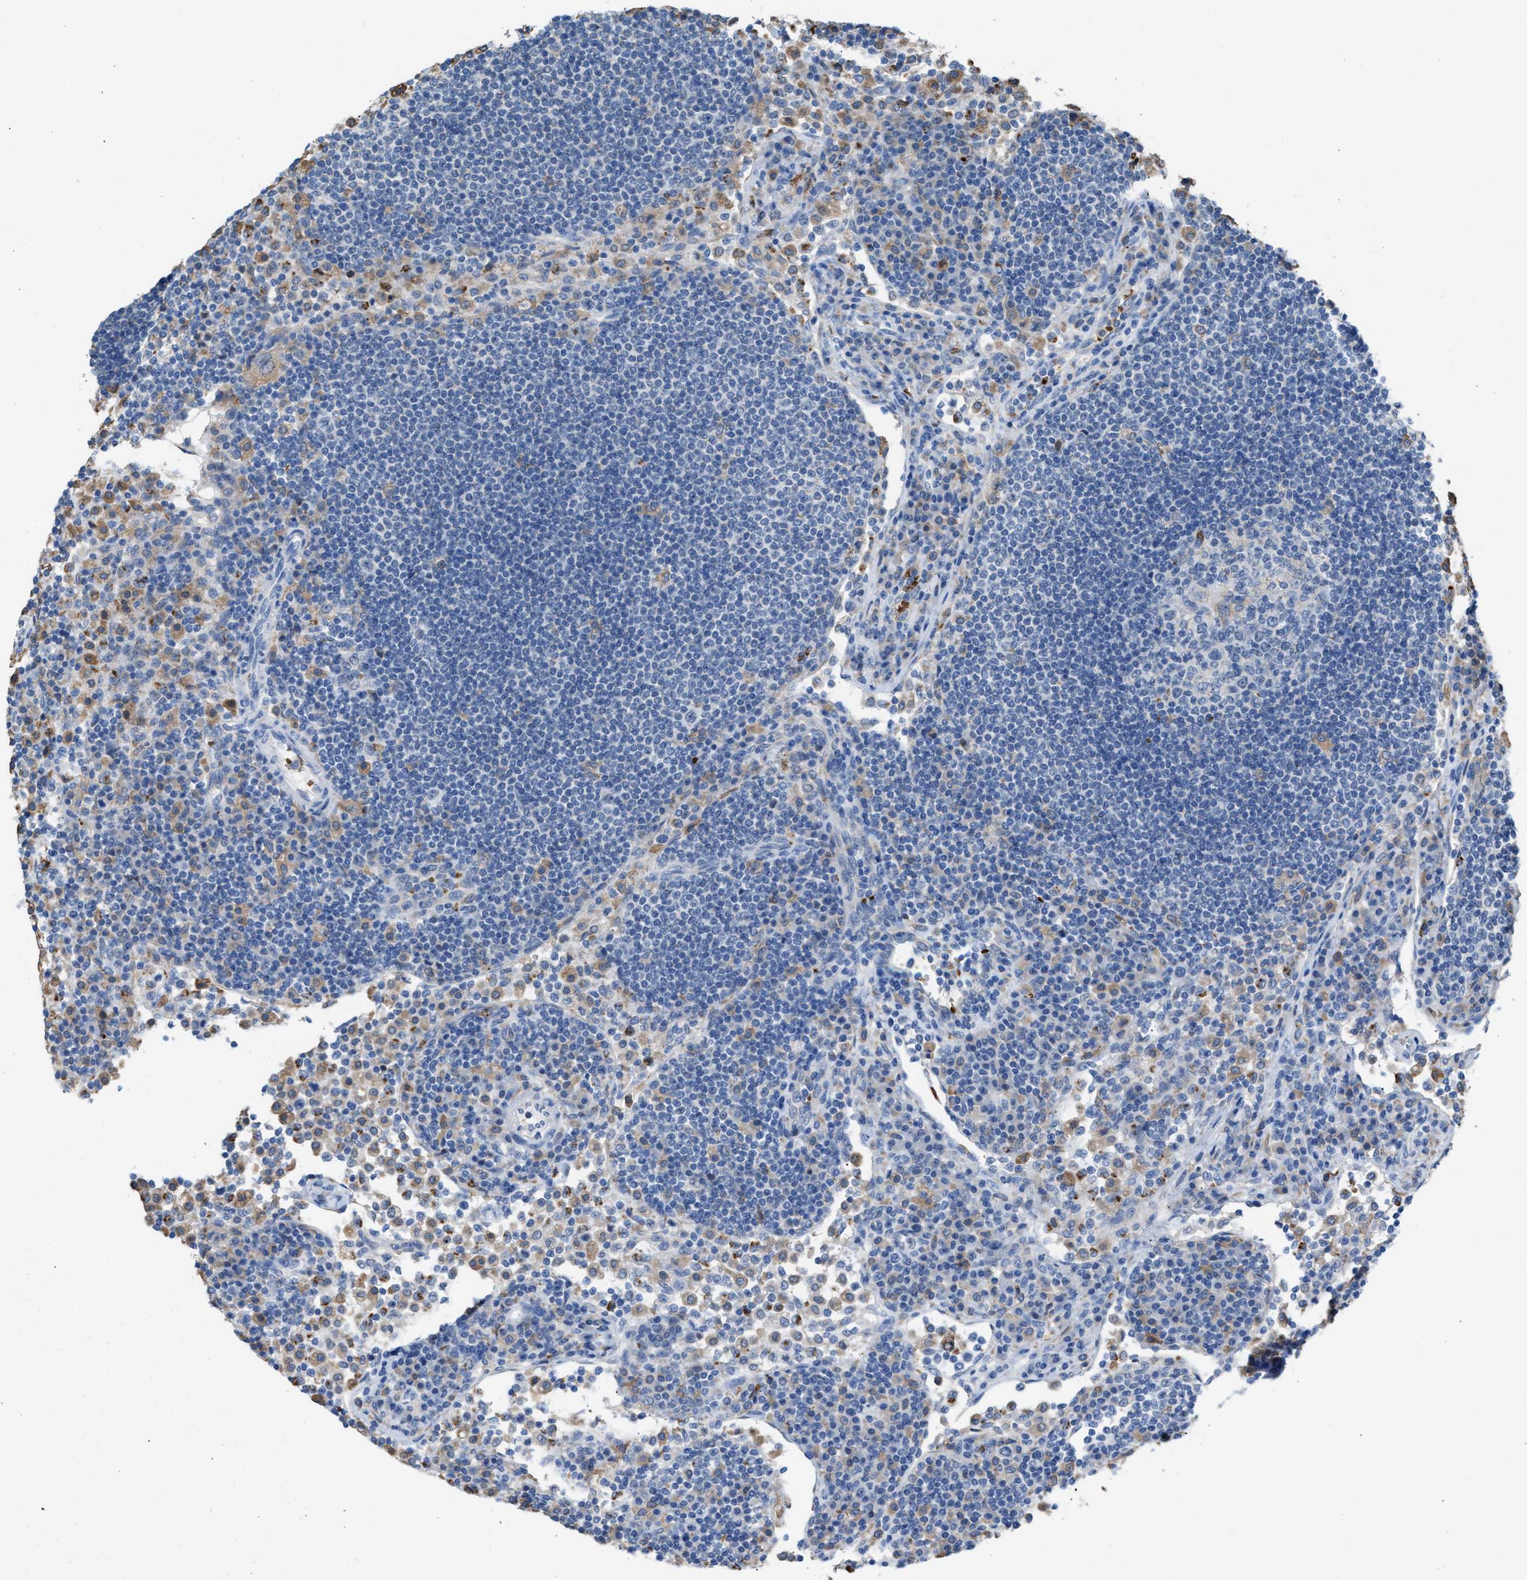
{"staining": {"intensity": "negative", "quantity": "none", "location": "none"}, "tissue": "lymph node", "cell_type": "Germinal center cells", "image_type": "normal", "snomed": [{"axis": "morphology", "description": "Normal tissue, NOS"}, {"axis": "topography", "description": "Lymph node"}], "caption": "This photomicrograph is of unremarkable lymph node stained with IHC to label a protein in brown with the nuclei are counter-stained blue. There is no expression in germinal center cells. (DAB (3,3'-diaminobenzidine) IHC, high magnification).", "gene": "CA3", "patient": {"sex": "female", "age": 53}}